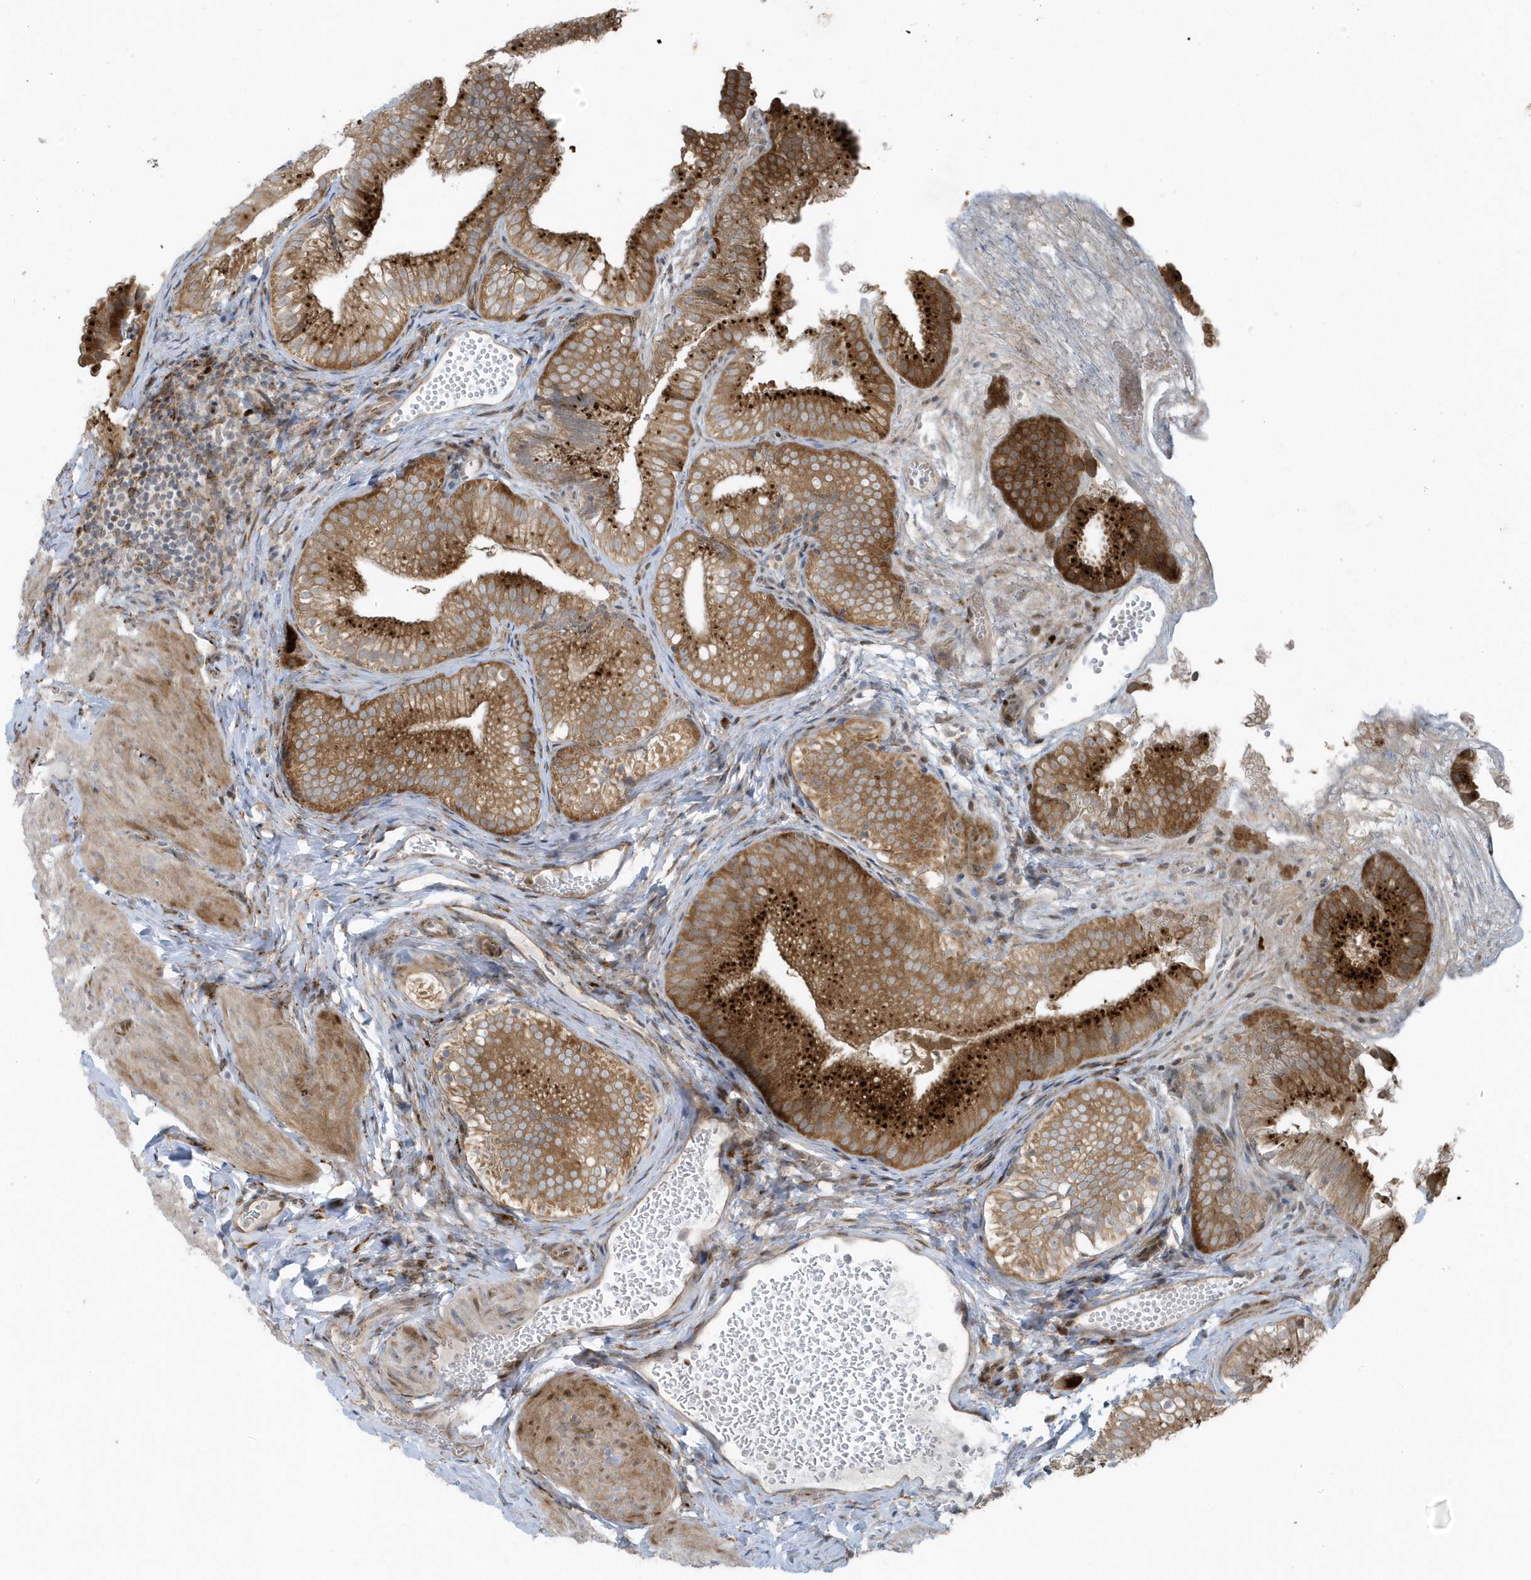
{"staining": {"intensity": "strong", "quantity": ">75%", "location": "cytoplasmic/membranous"}, "tissue": "gallbladder", "cell_type": "Glandular cells", "image_type": "normal", "snomed": [{"axis": "morphology", "description": "Normal tissue, NOS"}, {"axis": "topography", "description": "Gallbladder"}], "caption": "Immunohistochemical staining of unremarkable human gallbladder displays strong cytoplasmic/membranous protein positivity in about >75% of glandular cells. Nuclei are stained in blue.", "gene": "FAM98A", "patient": {"sex": "female", "age": 30}}